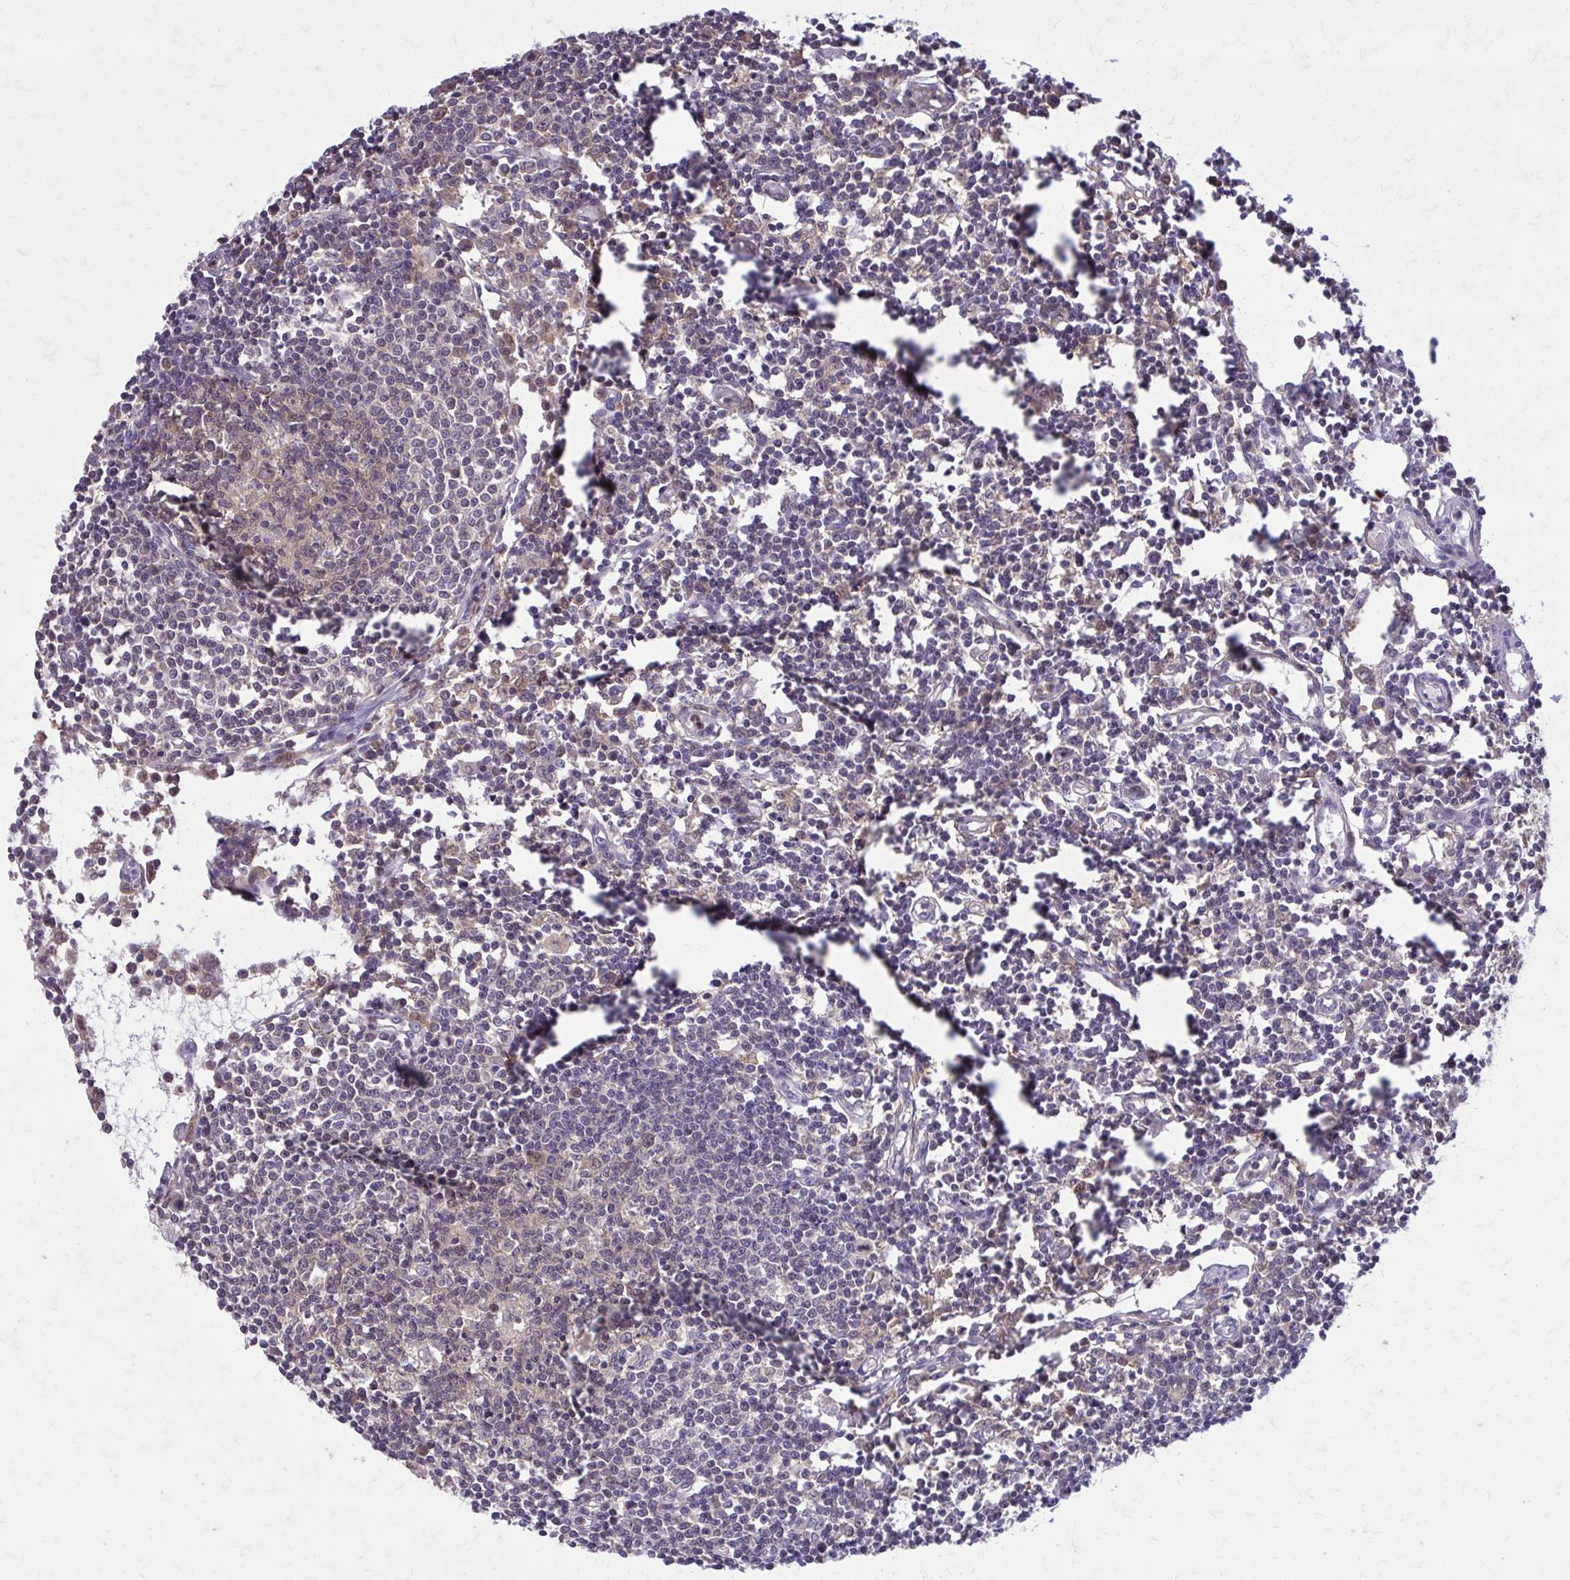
{"staining": {"intensity": "moderate", "quantity": ">75%", "location": "cytoplasmic/membranous"}, "tissue": "lymph node", "cell_type": "Germinal center cells", "image_type": "normal", "snomed": [{"axis": "morphology", "description": "Normal tissue, NOS"}, {"axis": "topography", "description": "Lymph node"}], "caption": "DAB immunohistochemical staining of benign human lymph node displays moderate cytoplasmic/membranous protein expression in approximately >75% of germinal center cells.", "gene": "NRBF2", "patient": {"sex": "female", "age": 78}}